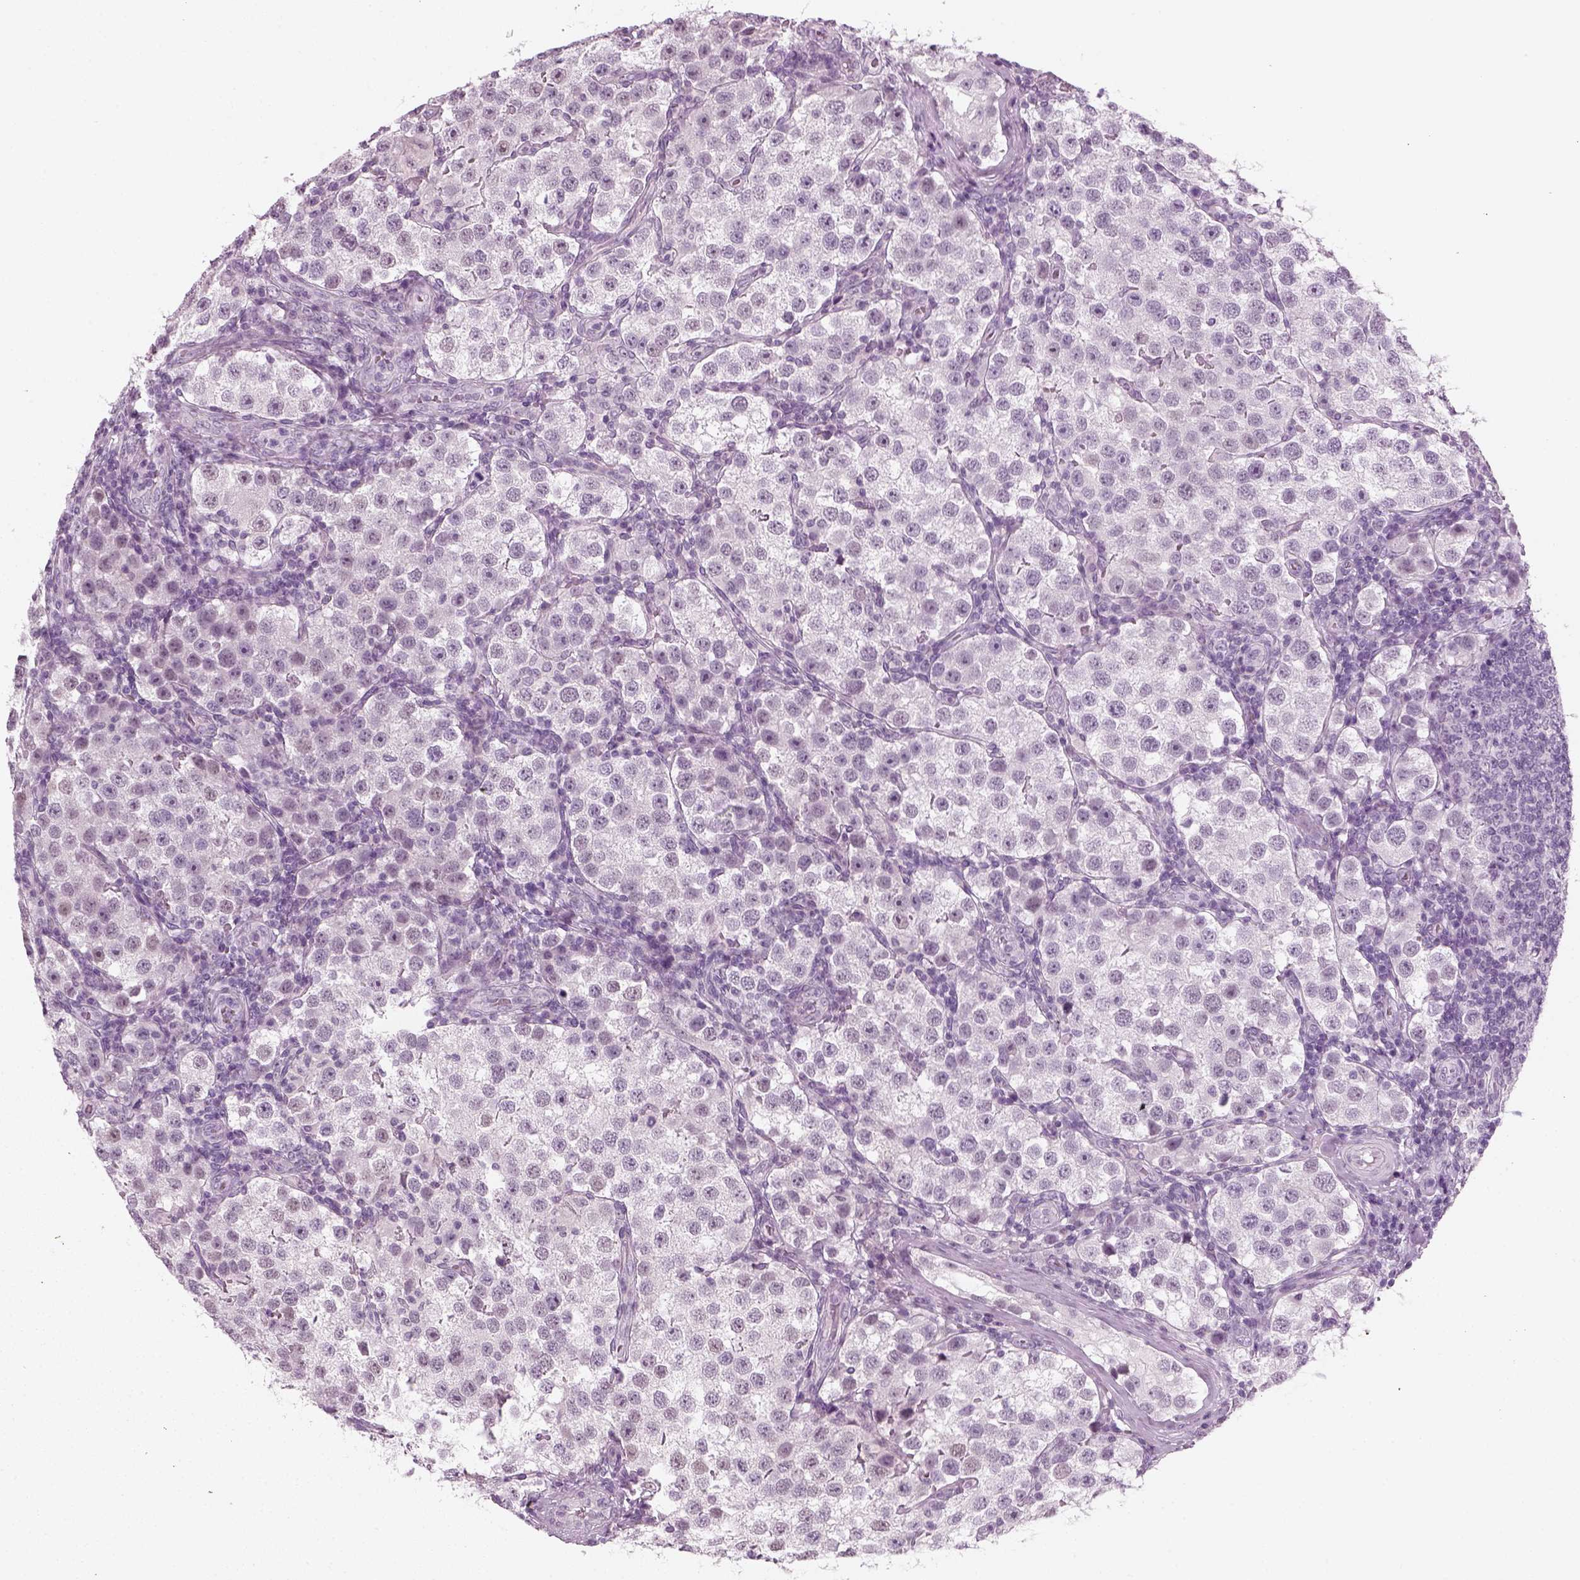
{"staining": {"intensity": "negative", "quantity": "none", "location": "none"}, "tissue": "testis cancer", "cell_type": "Tumor cells", "image_type": "cancer", "snomed": [{"axis": "morphology", "description": "Seminoma, NOS"}, {"axis": "topography", "description": "Testis"}], "caption": "DAB (3,3'-diaminobenzidine) immunohistochemical staining of human seminoma (testis) exhibits no significant staining in tumor cells.", "gene": "KRT75", "patient": {"sex": "male", "age": 37}}